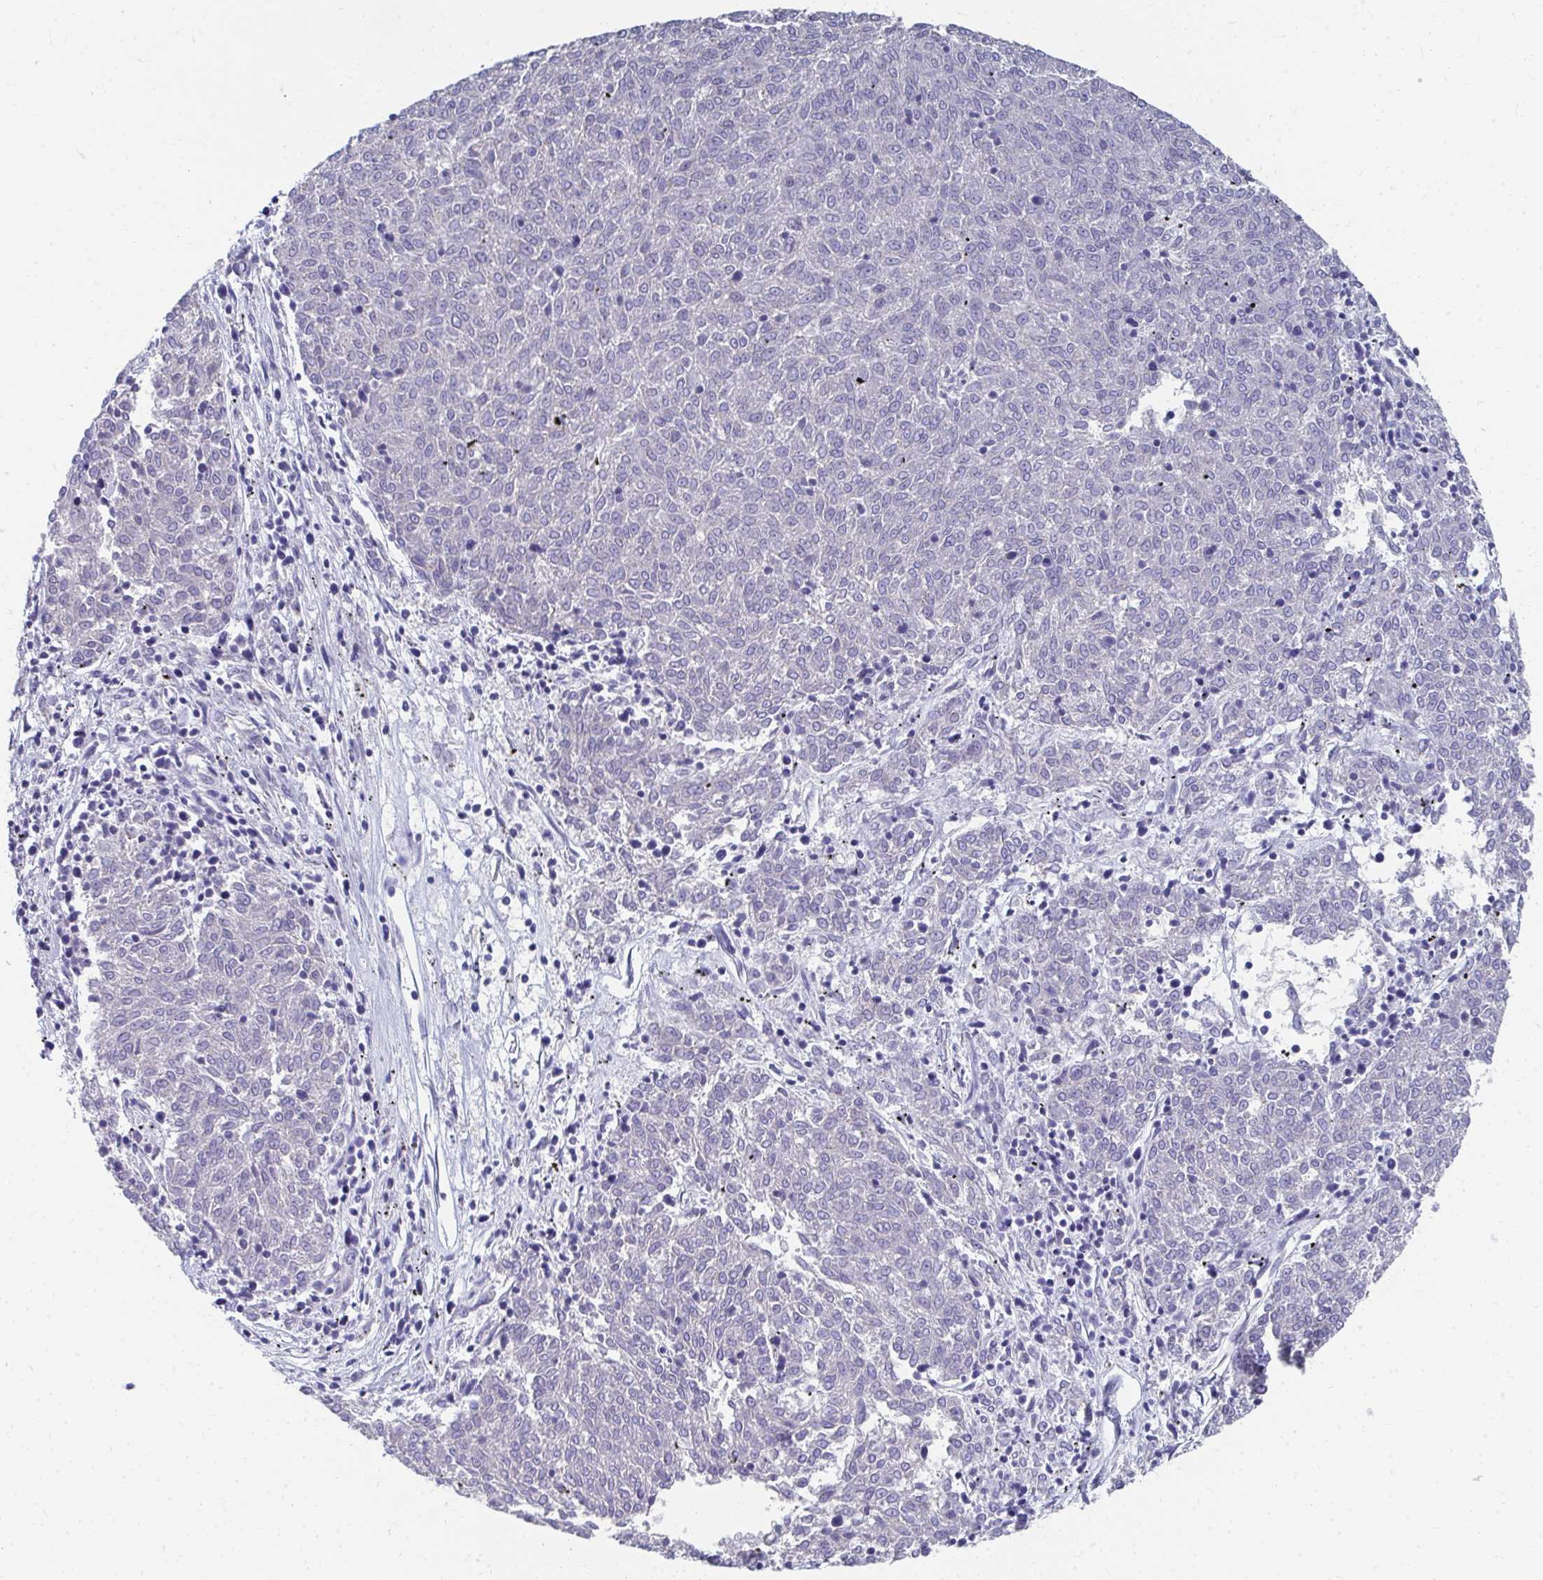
{"staining": {"intensity": "negative", "quantity": "none", "location": "none"}, "tissue": "melanoma", "cell_type": "Tumor cells", "image_type": "cancer", "snomed": [{"axis": "morphology", "description": "Malignant melanoma, NOS"}, {"axis": "topography", "description": "Skin"}], "caption": "Immunohistochemical staining of human malignant melanoma shows no significant staining in tumor cells.", "gene": "TMPRSS2", "patient": {"sex": "female", "age": 72}}